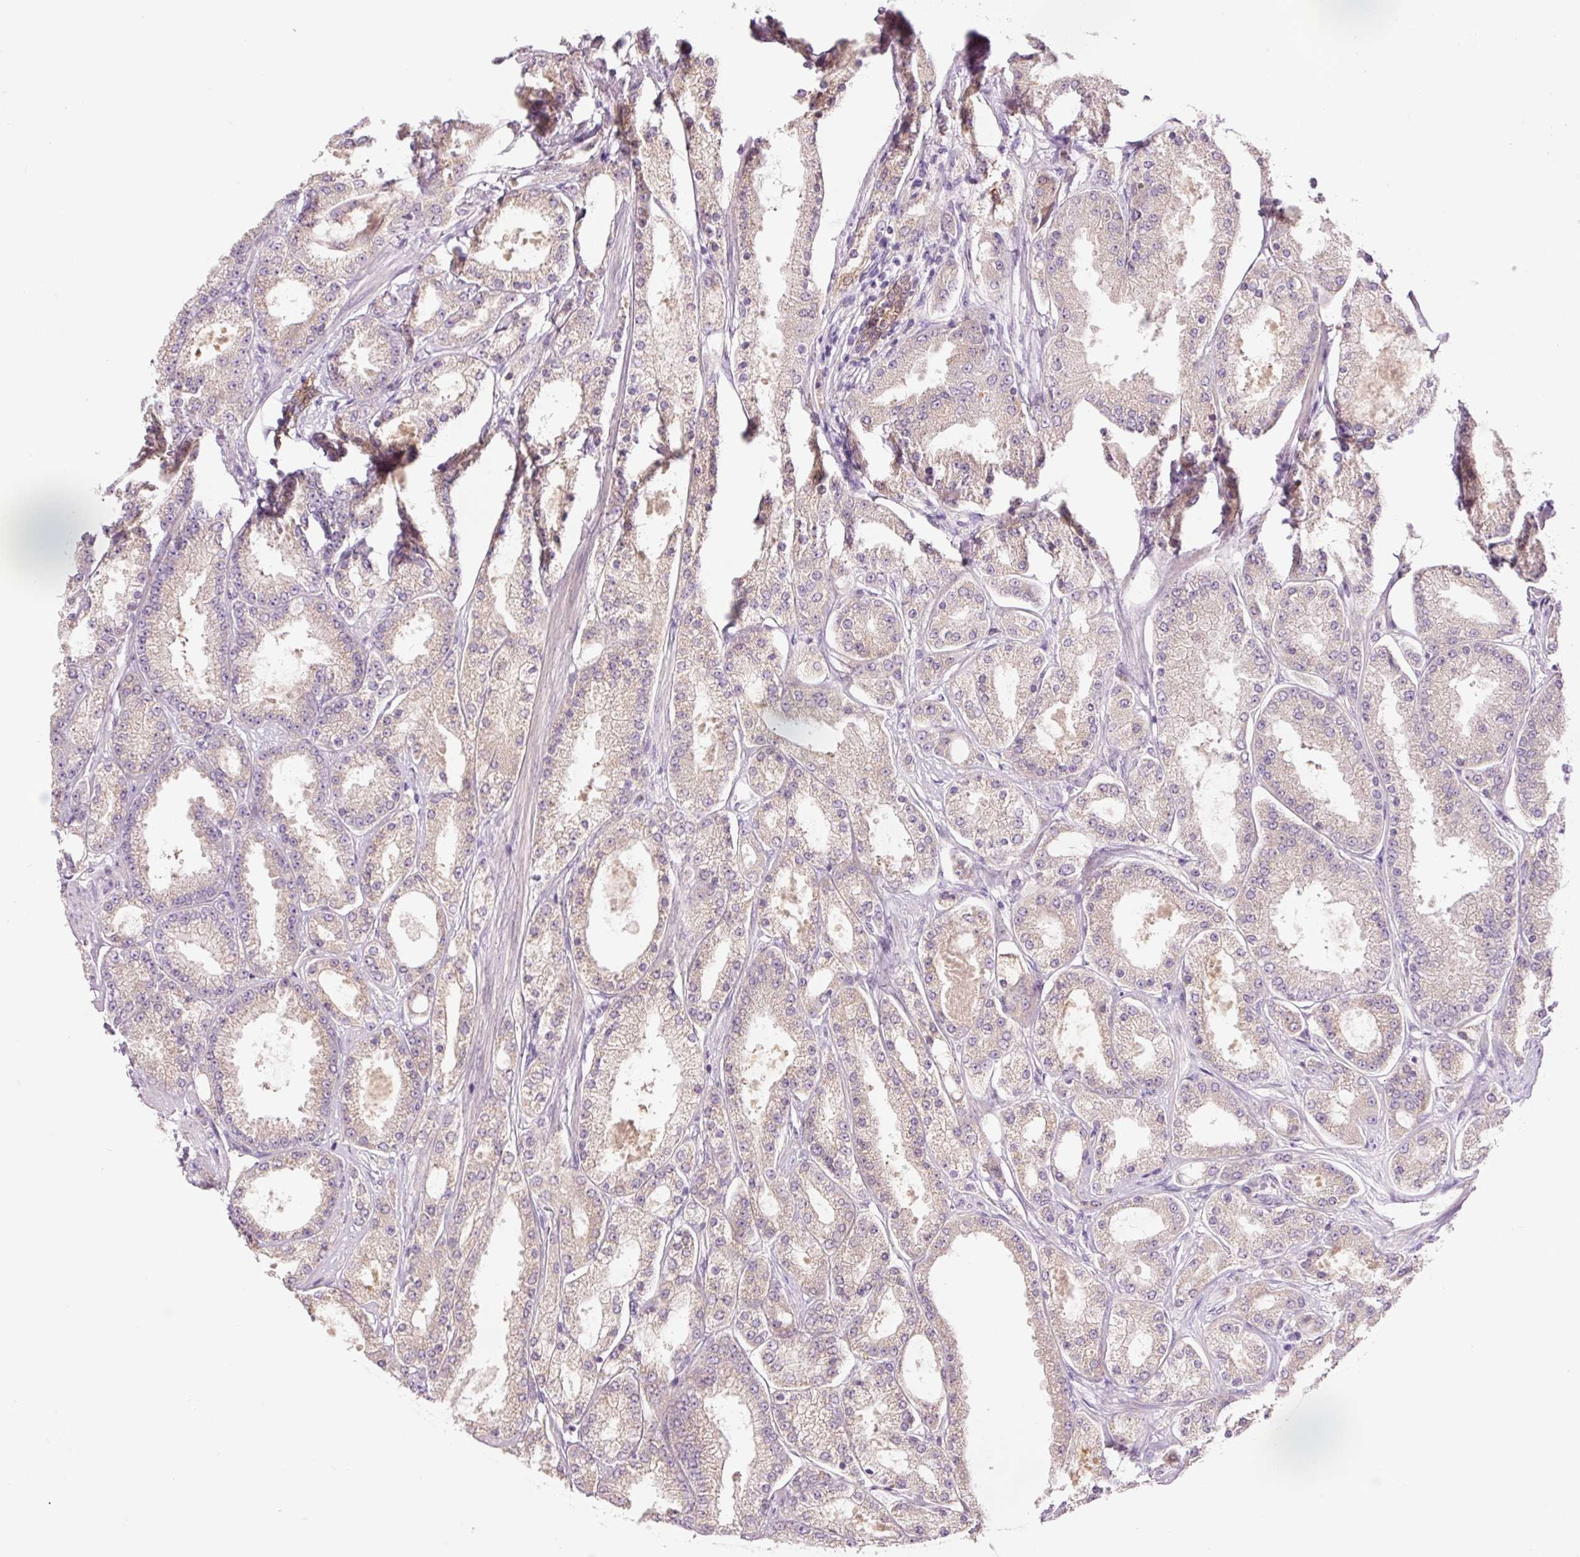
{"staining": {"intensity": "negative", "quantity": "none", "location": "none"}, "tissue": "prostate cancer", "cell_type": "Tumor cells", "image_type": "cancer", "snomed": [{"axis": "morphology", "description": "Adenocarcinoma, High grade"}, {"axis": "topography", "description": "Prostate"}], "caption": "Micrograph shows no significant protein staining in tumor cells of prostate cancer.", "gene": "PRDX5", "patient": {"sex": "male", "age": 69}}